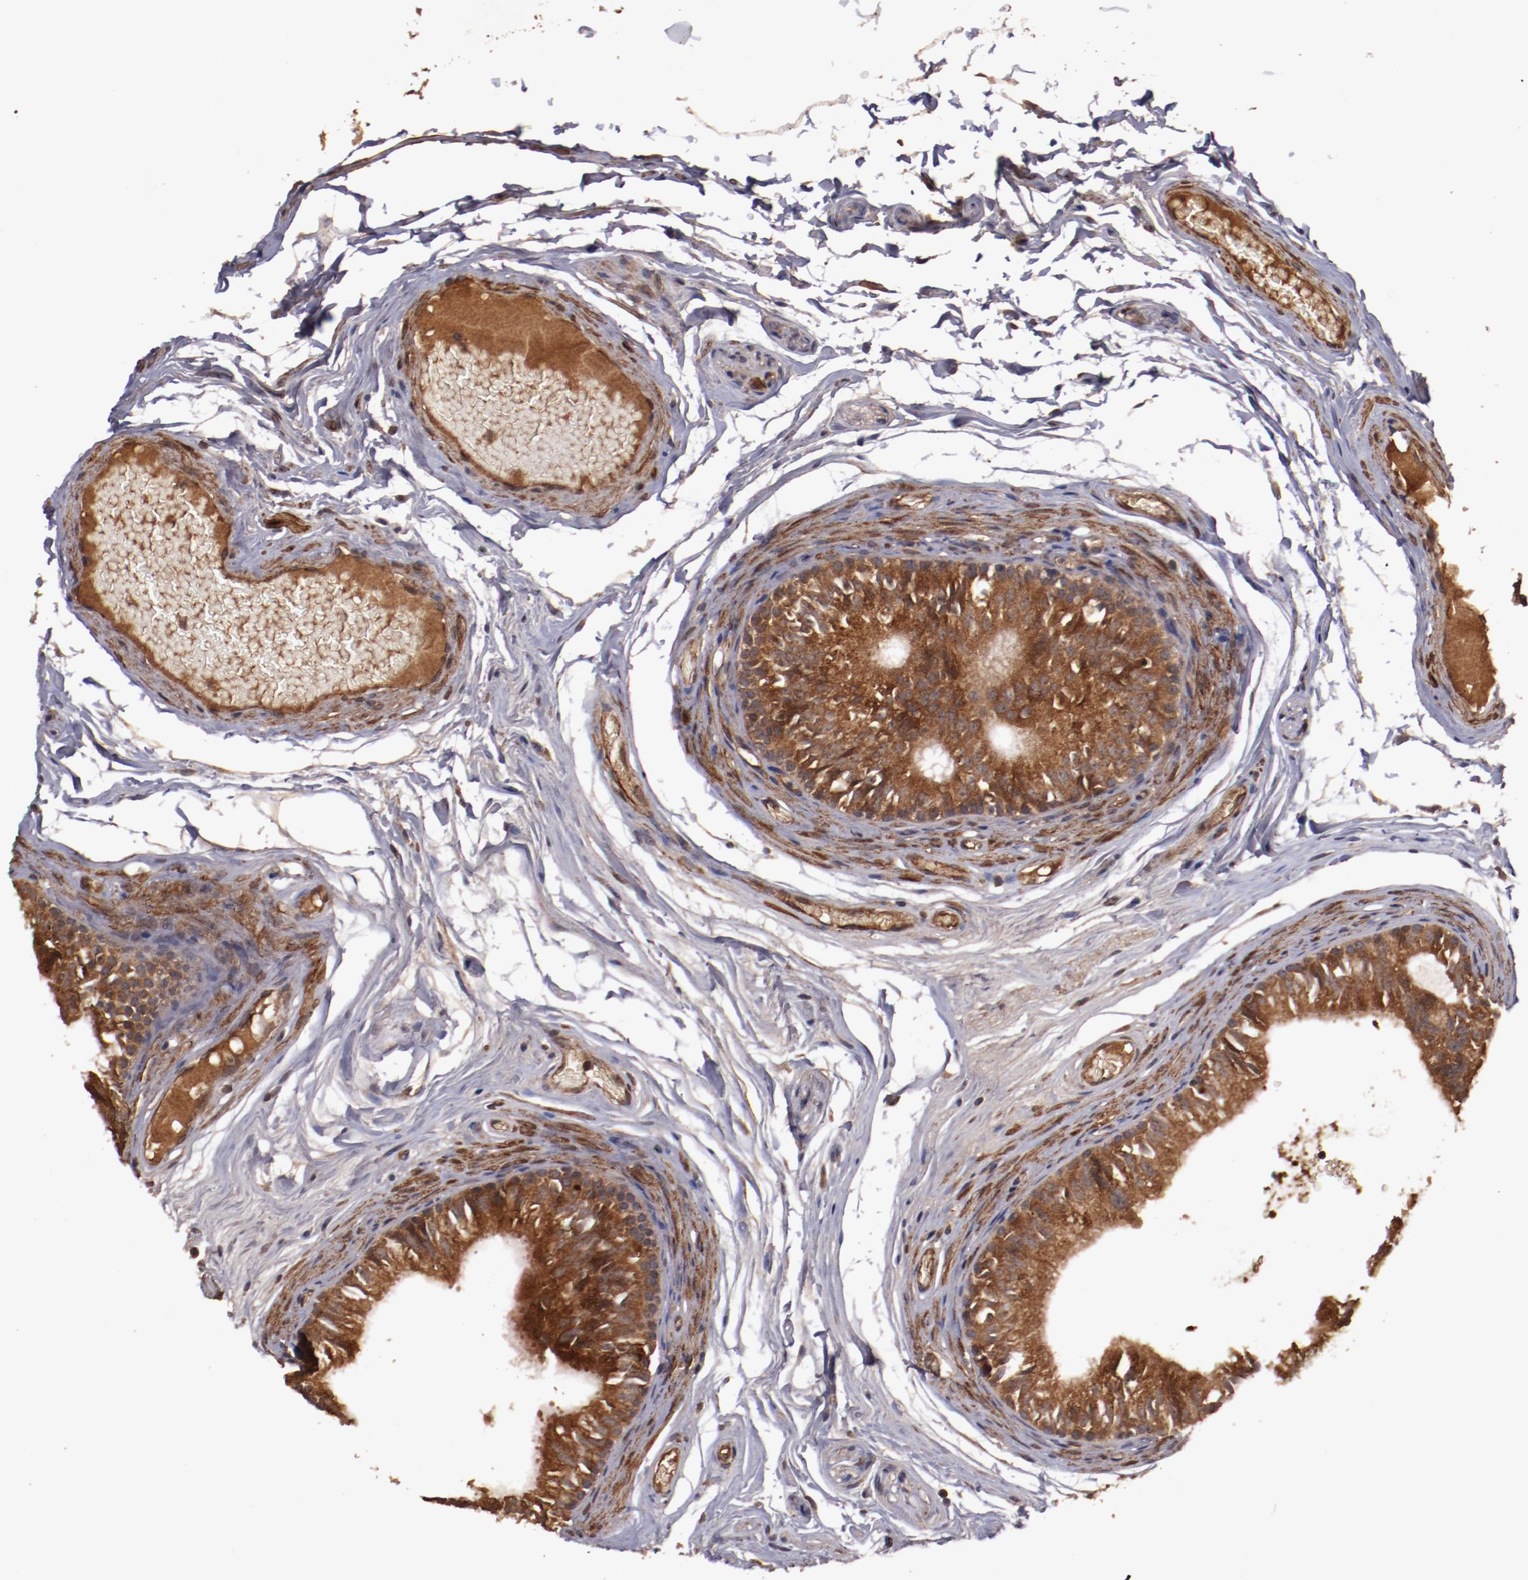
{"staining": {"intensity": "strong", "quantity": ">75%", "location": "cytoplasmic/membranous"}, "tissue": "epididymis", "cell_type": "Glandular cells", "image_type": "normal", "snomed": [{"axis": "morphology", "description": "Normal tissue, NOS"}, {"axis": "topography", "description": "Testis"}, {"axis": "topography", "description": "Epididymis"}], "caption": "Human epididymis stained with a brown dye shows strong cytoplasmic/membranous positive staining in approximately >75% of glandular cells.", "gene": "TXNDC16", "patient": {"sex": "male", "age": 36}}